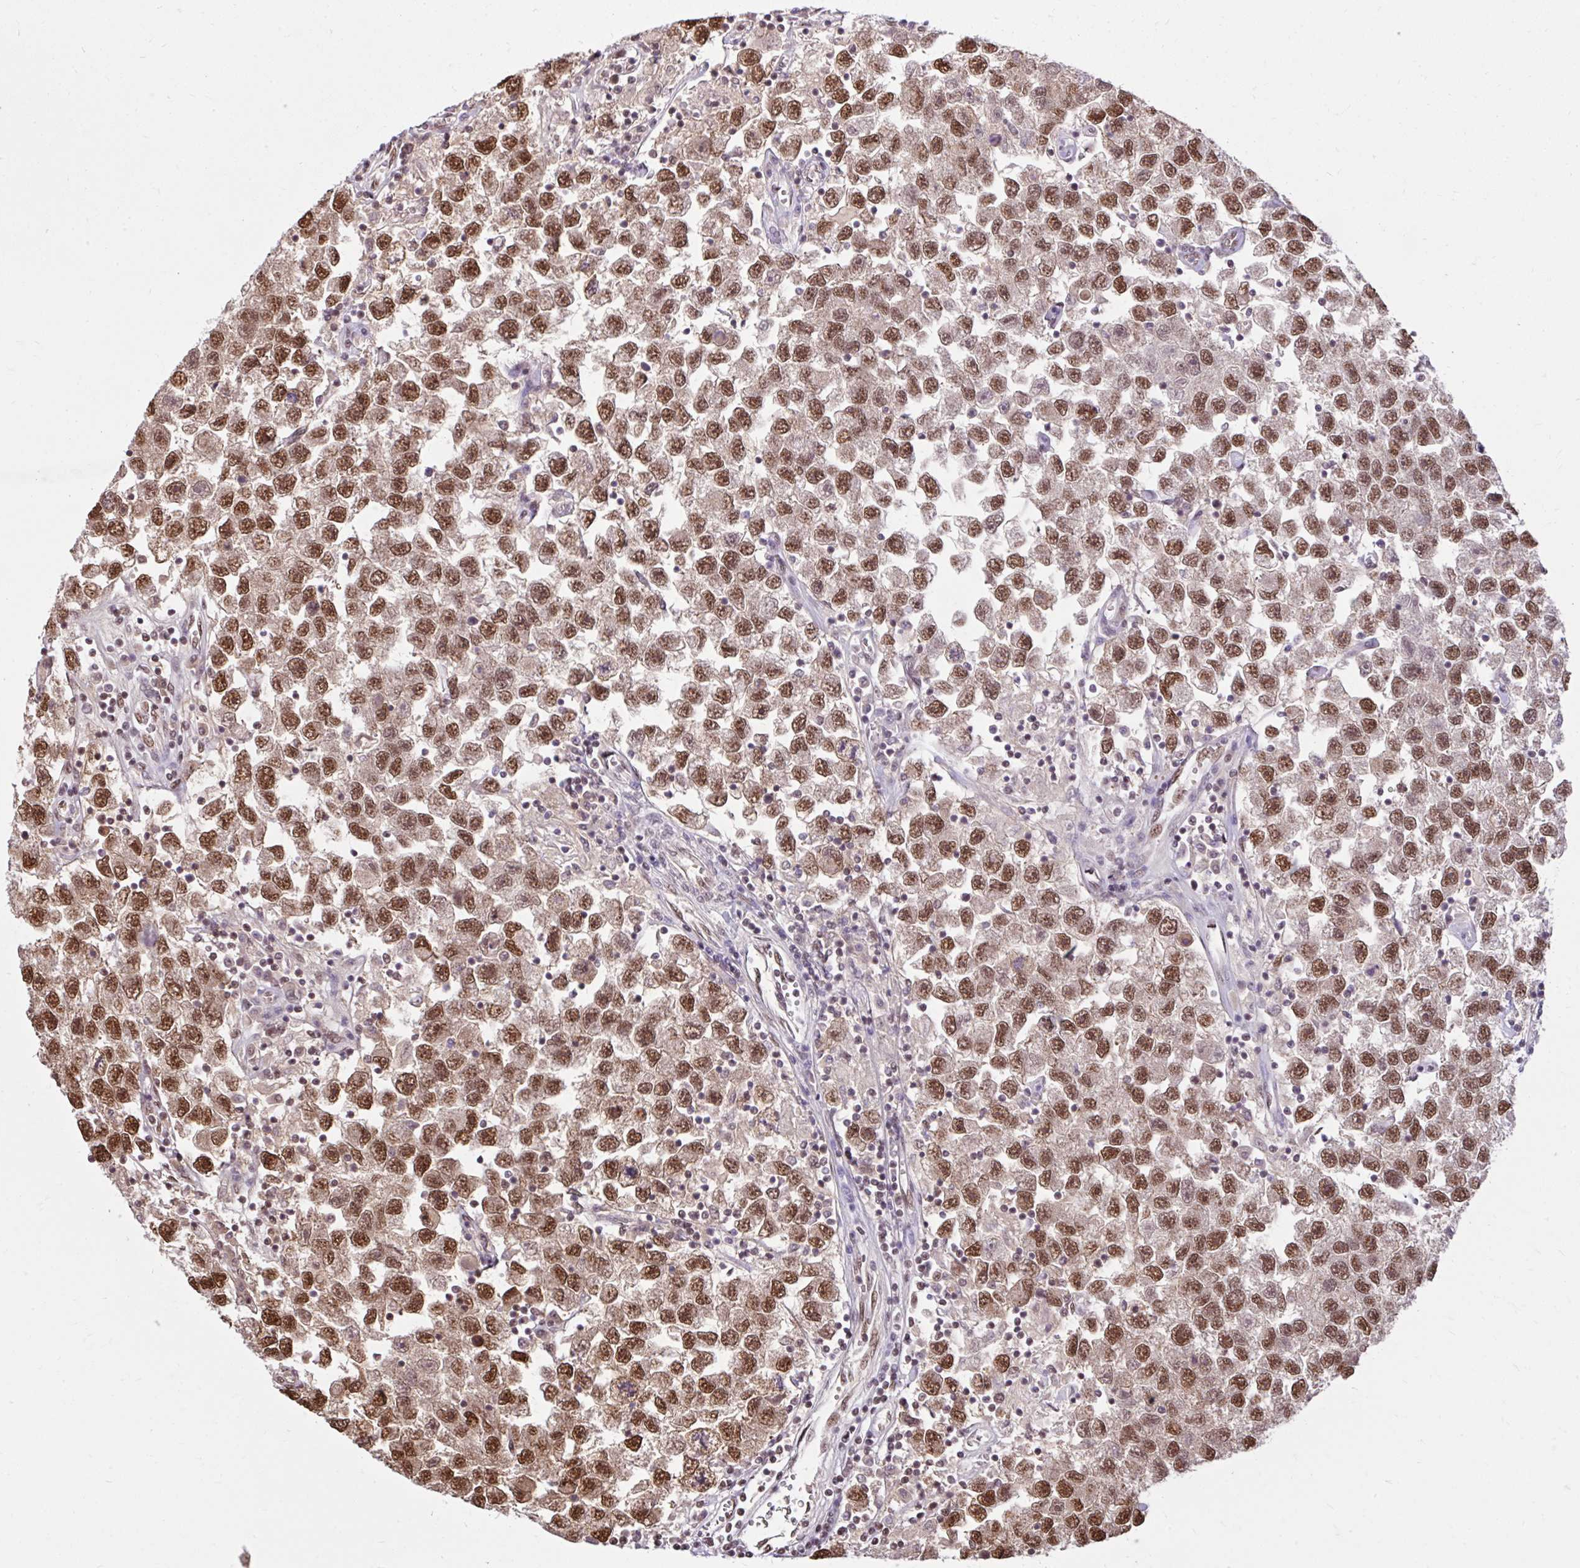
{"staining": {"intensity": "moderate", "quantity": ">75%", "location": "nuclear"}, "tissue": "testis cancer", "cell_type": "Tumor cells", "image_type": "cancer", "snomed": [{"axis": "morphology", "description": "Seminoma, NOS"}, {"axis": "topography", "description": "Testis"}], "caption": "This is an image of immunohistochemistry (IHC) staining of testis cancer, which shows moderate staining in the nuclear of tumor cells.", "gene": "ABCA9", "patient": {"sex": "male", "age": 26}}